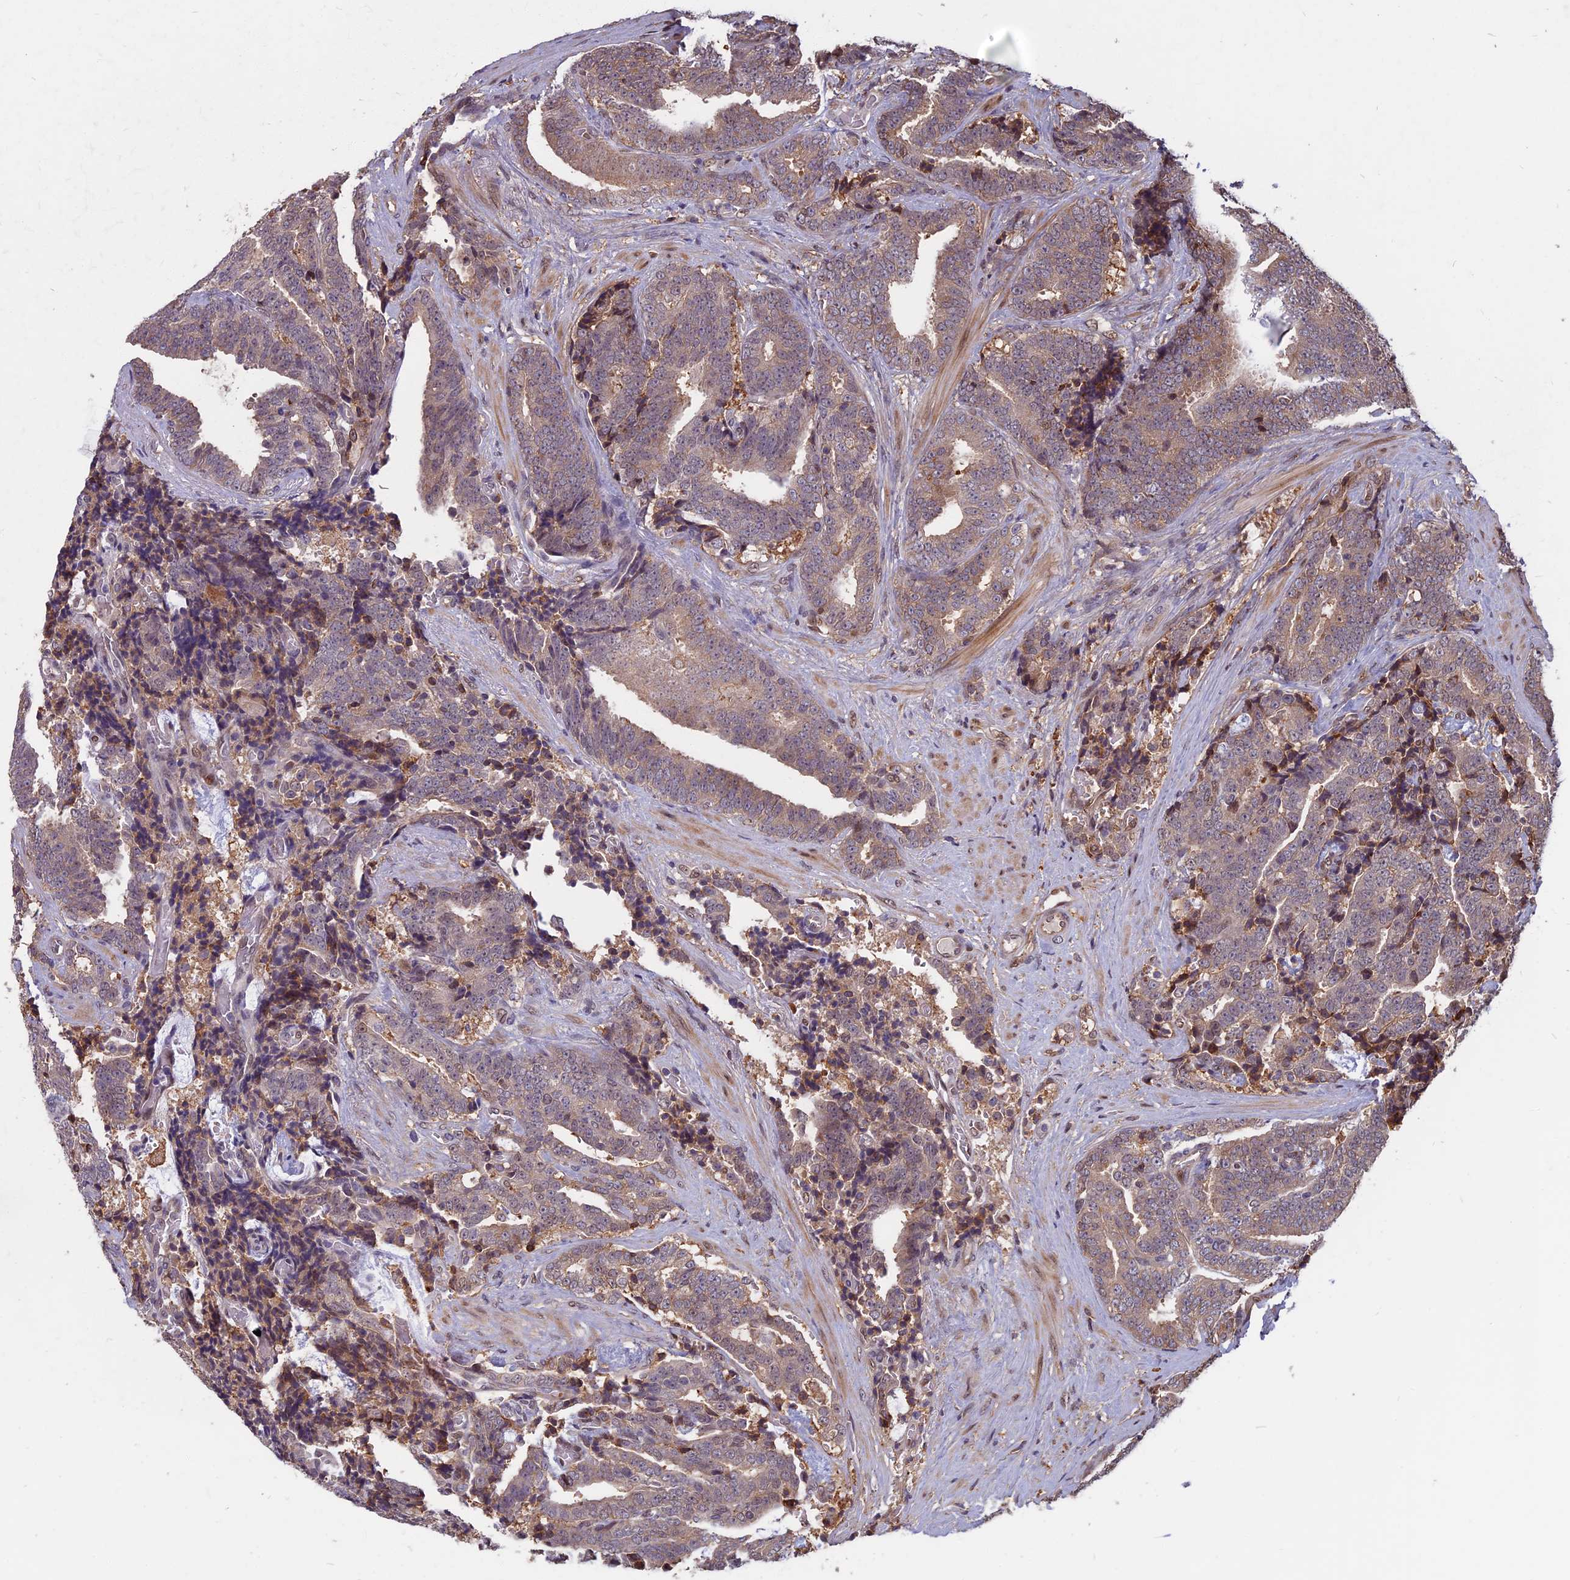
{"staining": {"intensity": "moderate", "quantity": "<25%", "location": "cytoplasmic/membranous"}, "tissue": "prostate cancer", "cell_type": "Tumor cells", "image_type": "cancer", "snomed": [{"axis": "morphology", "description": "Adenocarcinoma, High grade"}, {"axis": "topography", "description": "Prostate and seminal vesicle, NOS"}], "caption": "Prostate cancer tissue demonstrates moderate cytoplasmic/membranous staining in approximately <25% of tumor cells", "gene": "SPG11", "patient": {"sex": "male", "age": 67}}